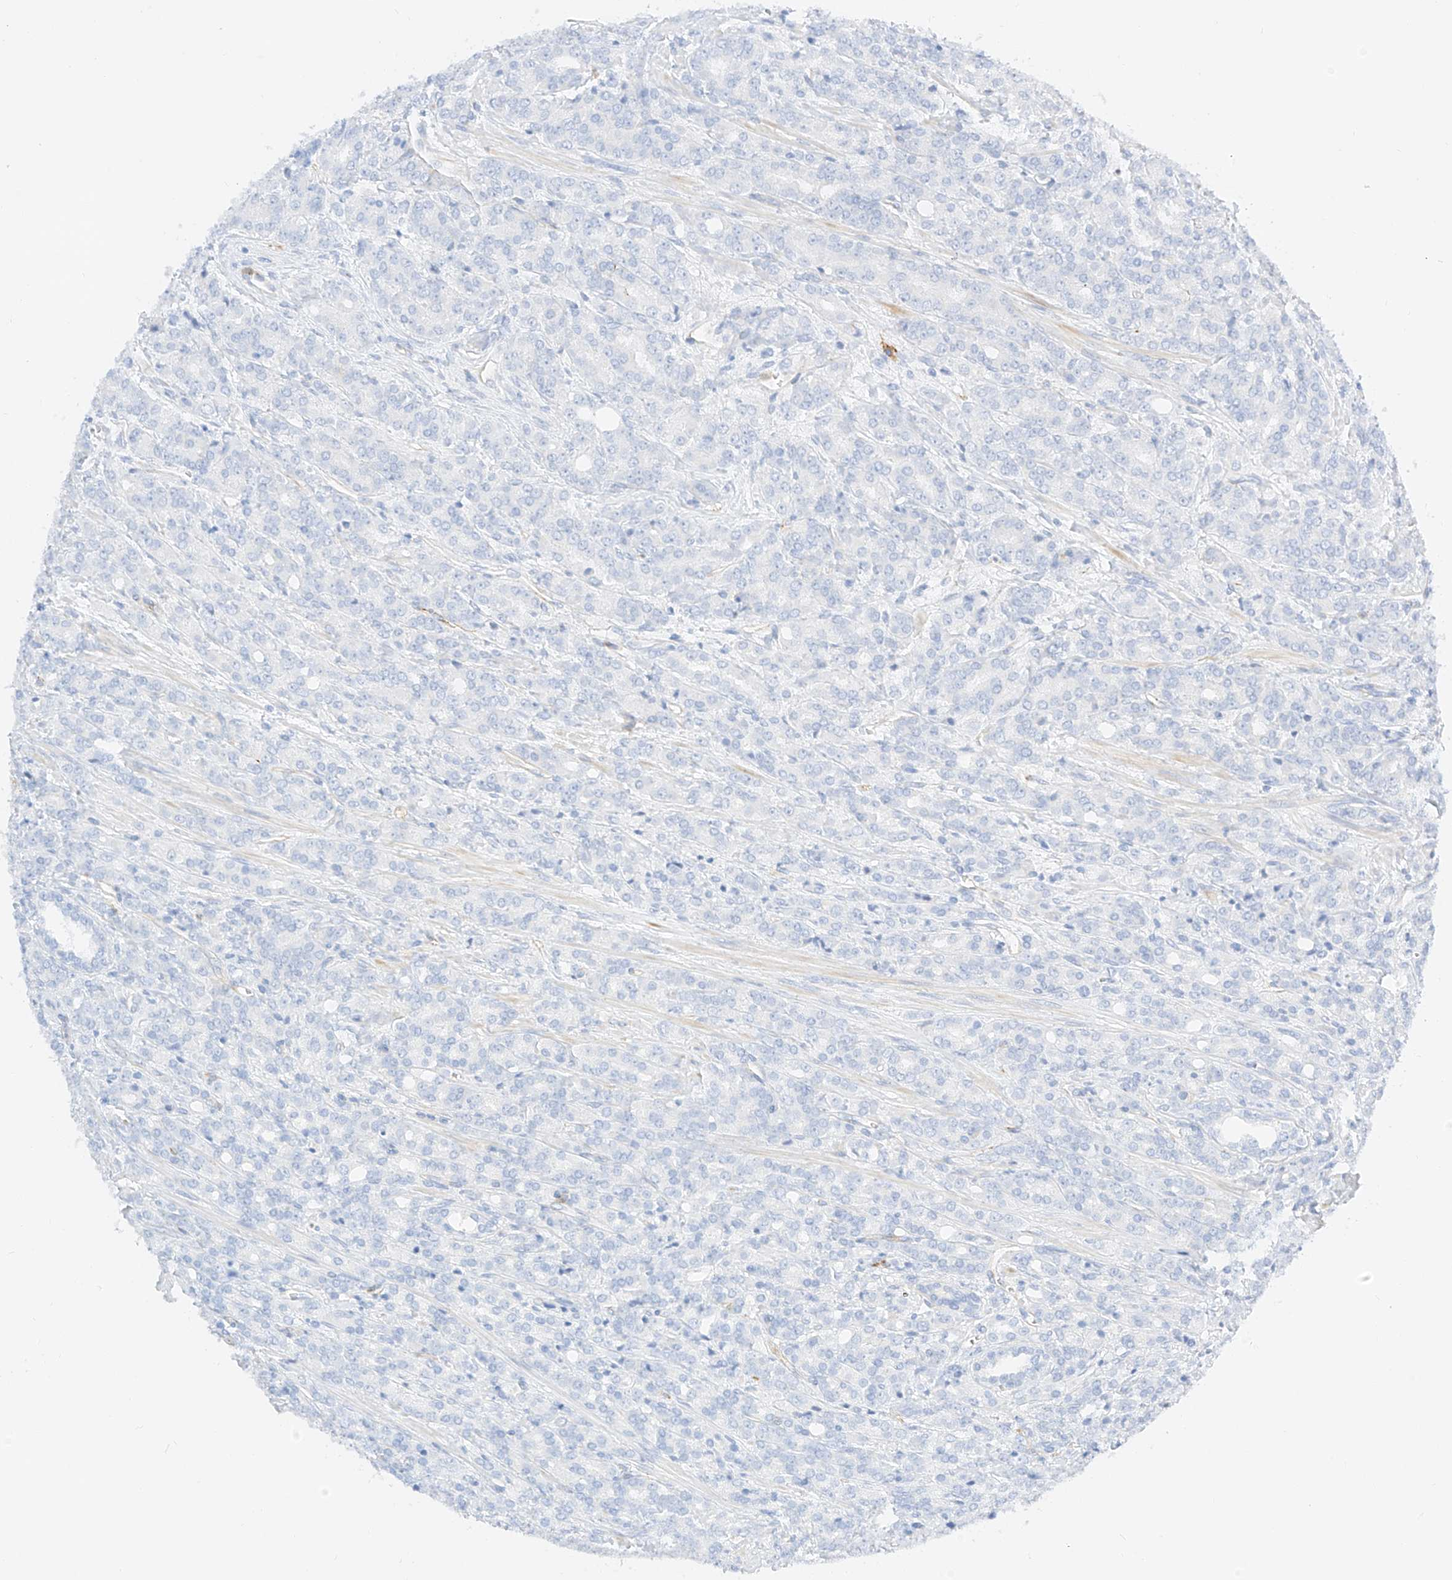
{"staining": {"intensity": "negative", "quantity": "none", "location": "none"}, "tissue": "prostate cancer", "cell_type": "Tumor cells", "image_type": "cancer", "snomed": [{"axis": "morphology", "description": "Adenocarcinoma, High grade"}, {"axis": "topography", "description": "Prostate"}], "caption": "This is an IHC histopathology image of human prostate cancer. There is no positivity in tumor cells.", "gene": "CDCP2", "patient": {"sex": "male", "age": 62}}